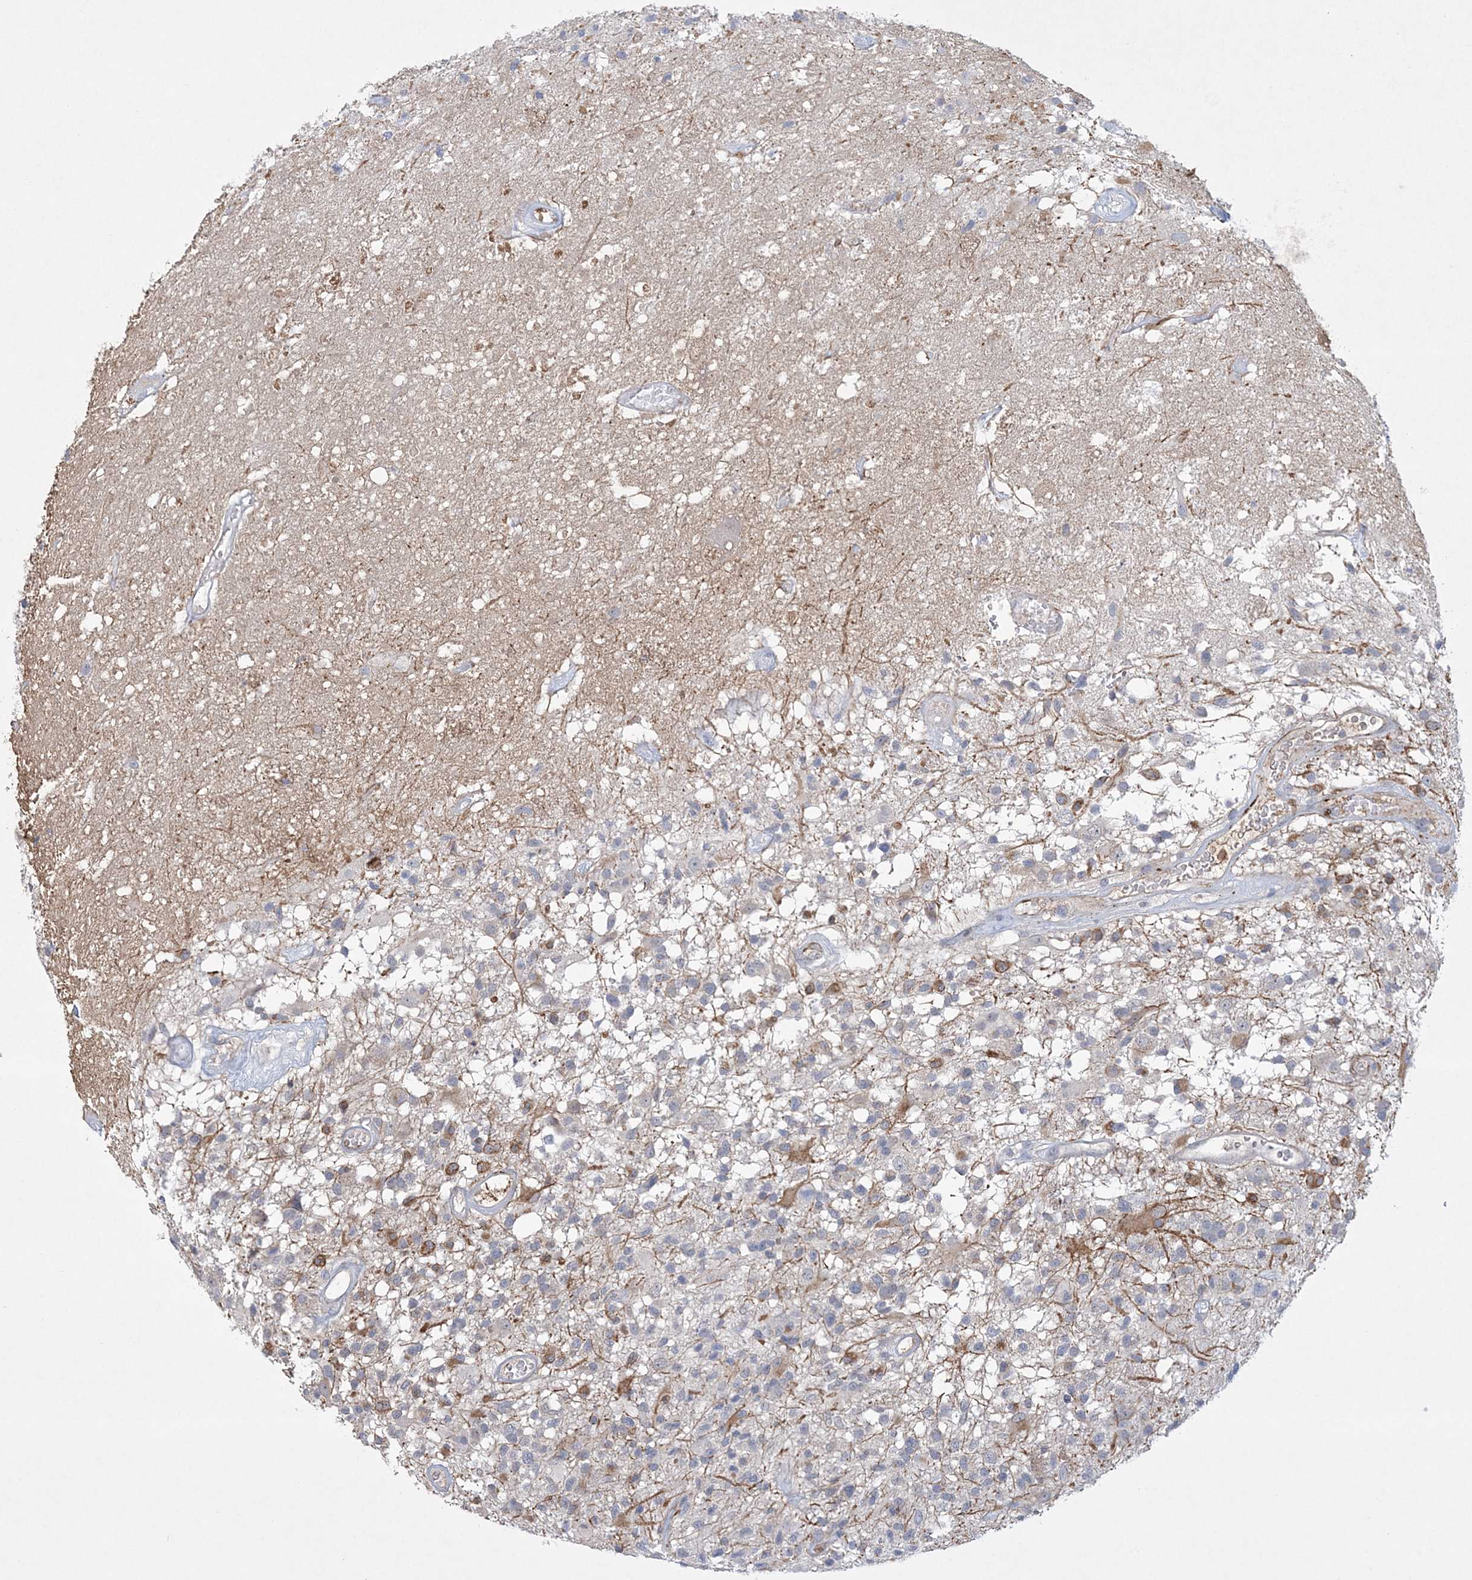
{"staining": {"intensity": "negative", "quantity": "none", "location": "none"}, "tissue": "glioma", "cell_type": "Tumor cells", "image_type": "cancer", "snomed": [{"axis": "morphology", "description": "Glioma, malignant, High grade"}, {"axis": "morphology", "description": "Glioblastoma, NOS"}, {"axis": "topography", "description": "Brain"}], "caption": "A high-resolution photomicrograph shows IHC staining of glioblastoma, which exhibits no significant staining in tumor cells. (Brightfield microscopy of DAB (3,3'-diaminobenzidine) IHC at high magnification).", "gene": "DPCD", "patient": {"sex": "male", "age": 60}}